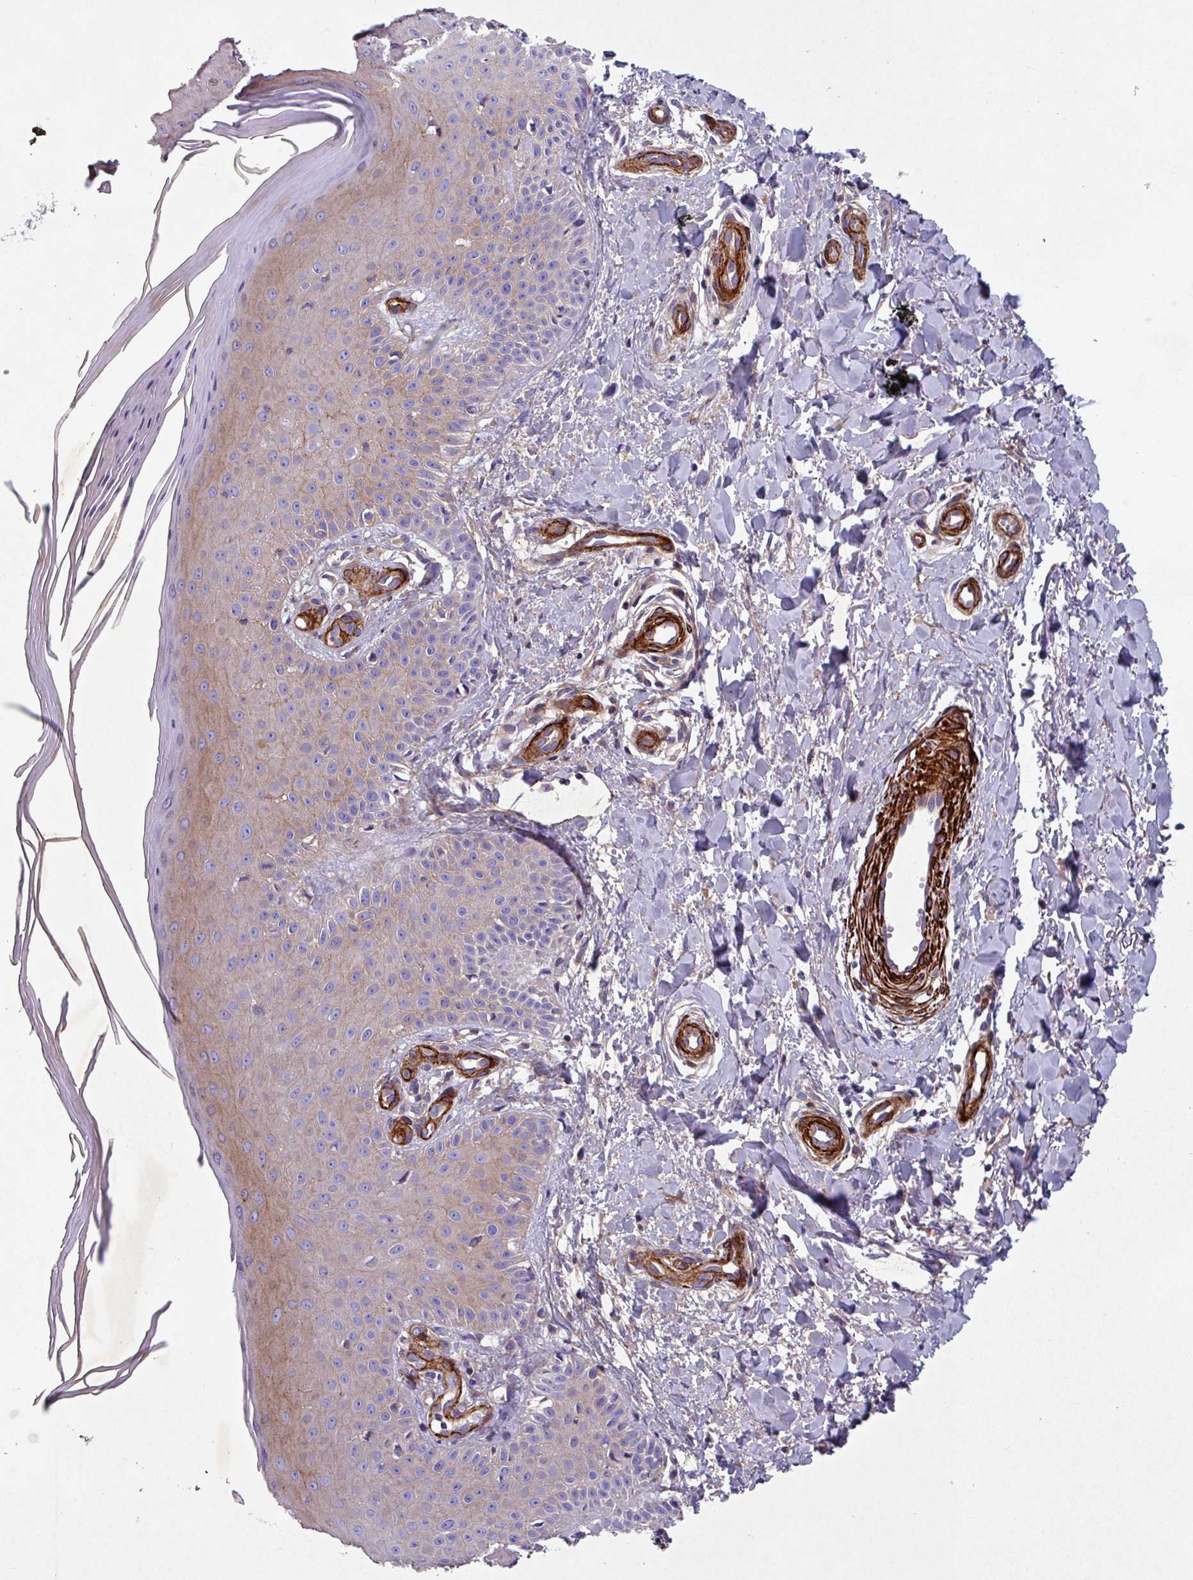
{"staining": {"intensity": "negative", "quantity": "none", "location": "none"}, "tissue": "skin", "cell_type": "Fibroblasts", "image_type": "normal", "snomed": [{"axis": "morphology", "description": "Normal tissue, NOS"}, {"axis": "topography", "description": "Skin"}], "caption": "Skin stained for a protein using immunohistochemistry shows no positivity fibroblasts.", "gene": "ATP2C2", "patient": {"sex": "male", "age": 81}}